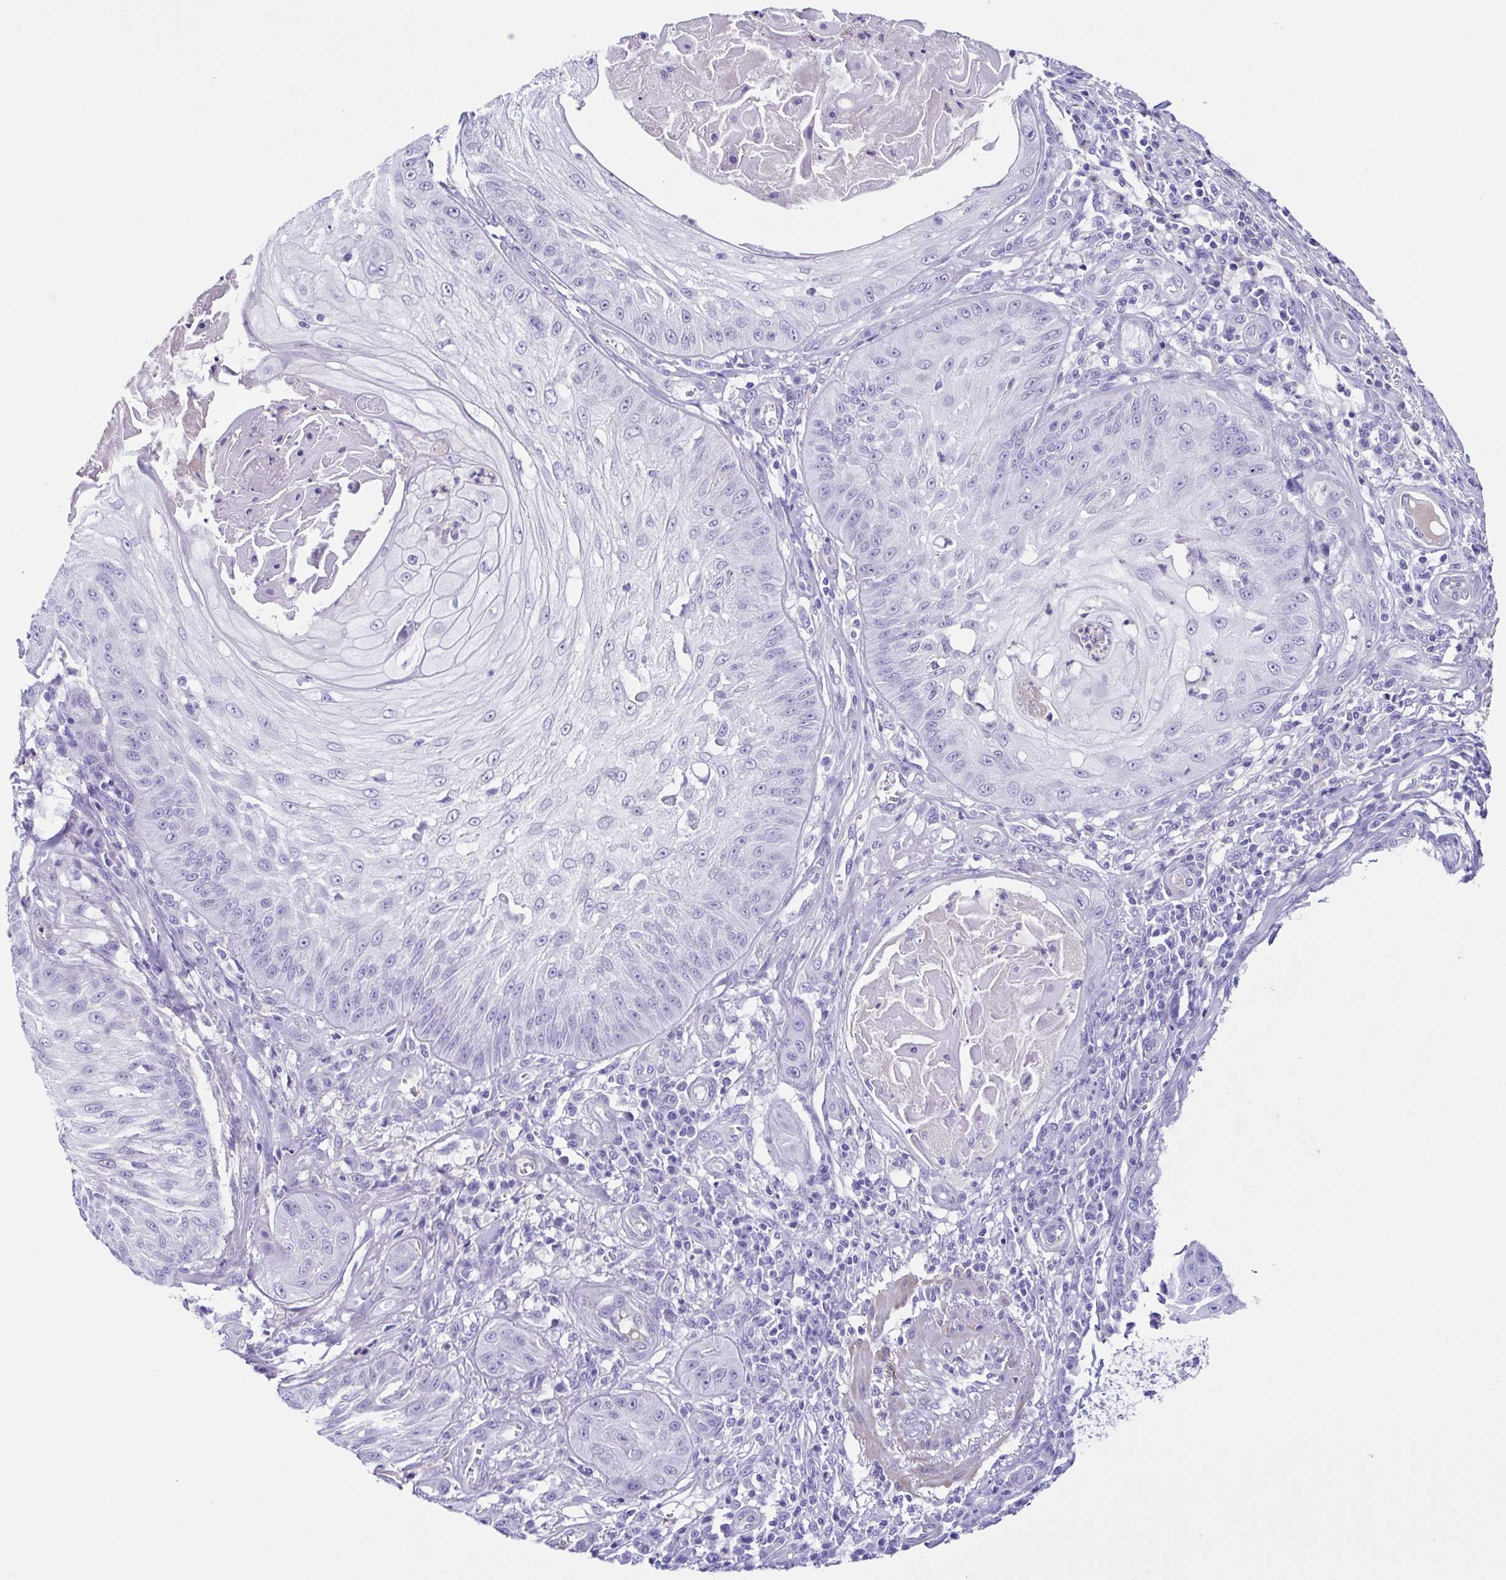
{"staining": {"intensity": "negative", "quantity": "none", "location": "none"}, "tissue": "skin cancer", "cell_type": "Tumor cells", "image_type": "cancer", "snomed": [{"axis": "morphology", "description": "Squamous cell carcinoma, NOS"}, {"axis": "topography", "description": "Skin"}], "caption": "Immunohistochemistry histopathology image of neoplastic tissue: human squamous cell carcinoma (skin) stained with DAB reveals no significant protein positivity in tumor cells. (DAB immunohistochemistry, high magnification).", "gene": "CYP11B1", "patient": {"sex": "male", "age": 70}}